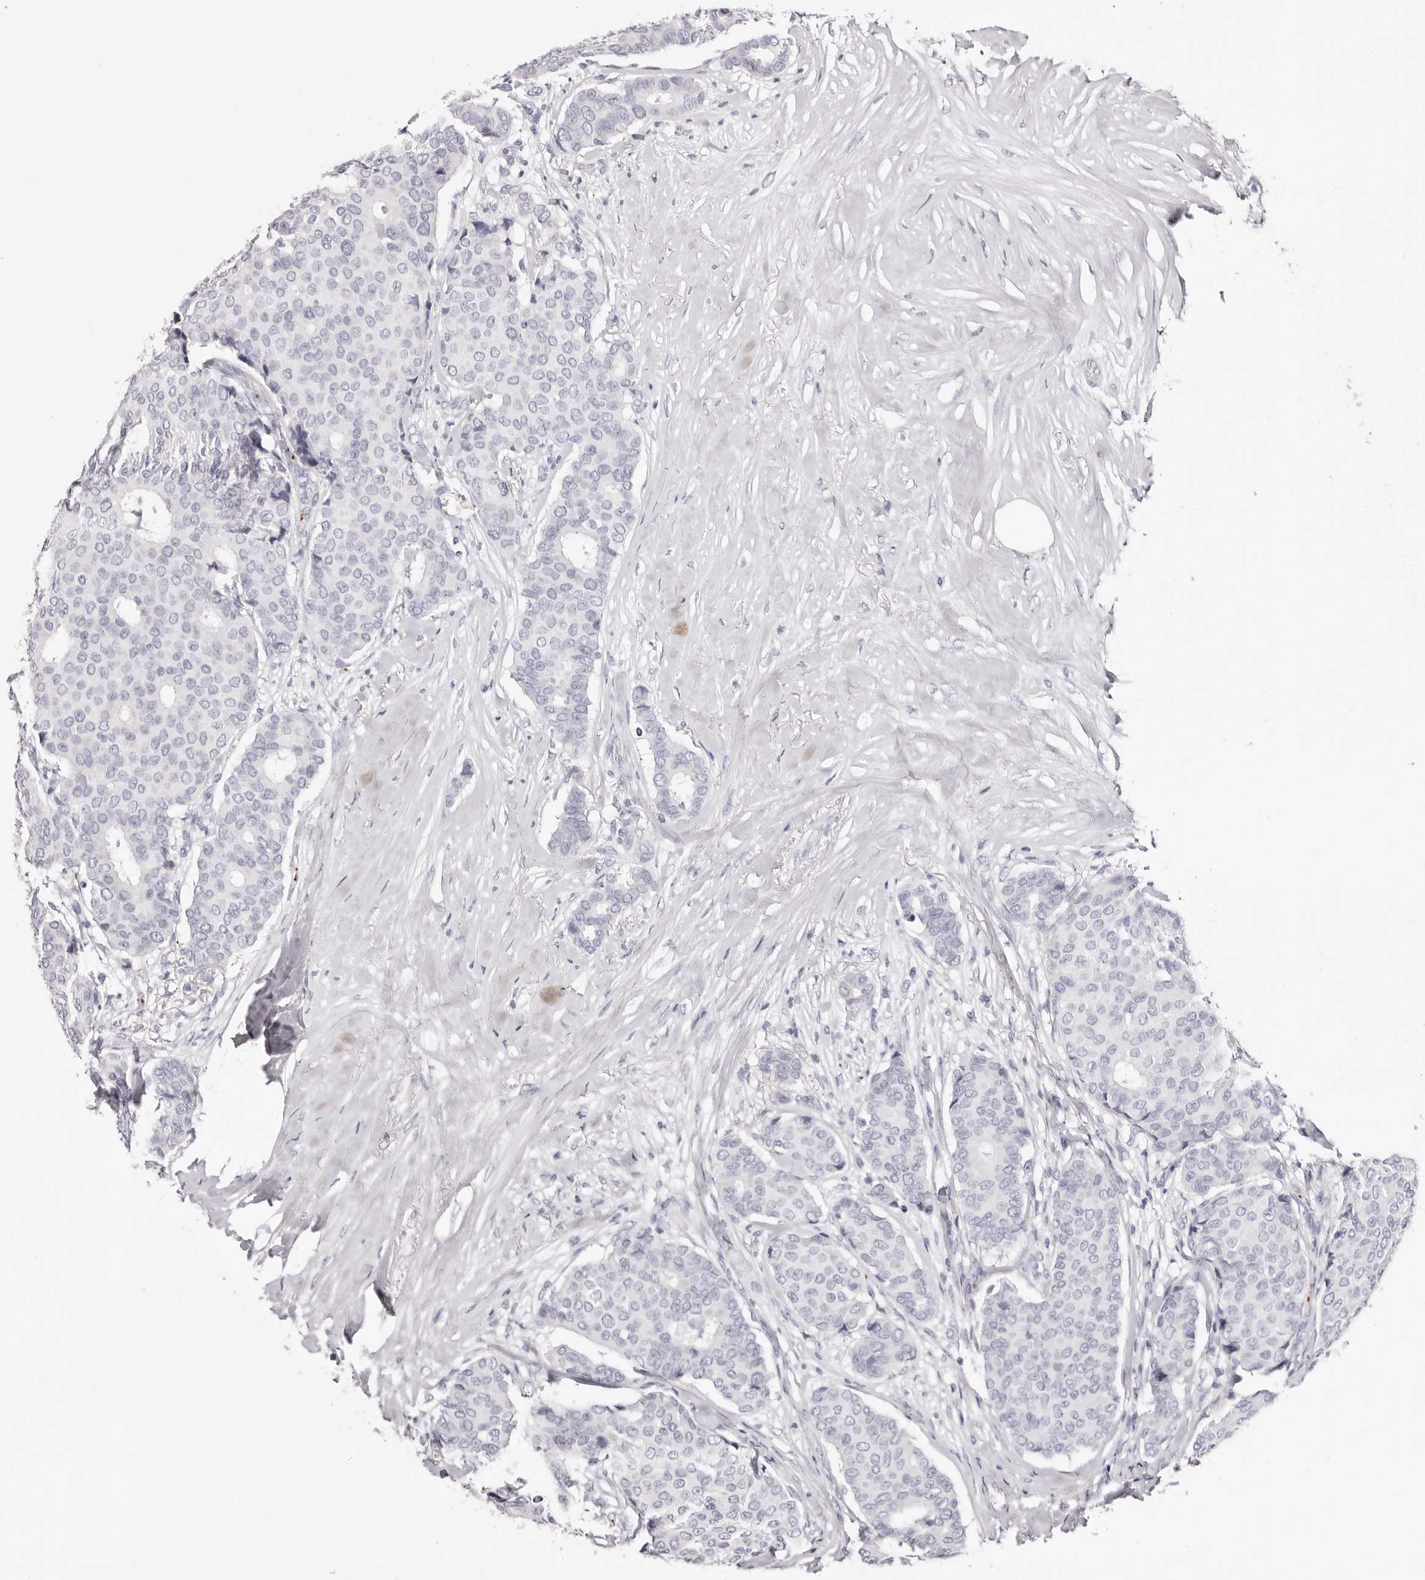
{"staining": {"intensity": "negative", "quantity": "none", "location": "none"}, "tissue": "breast cancer", "cell_type": "Tumor cells", "image_type": "cancer", "snomed": [{"axis": "morphology", "description": "Duct carcinoma"}, {"axis": "topography", "description": "Breast"}], "caption": "The micrograph displays no staining of tumor cells in breast cancer (infiltrating ductal carcinoma).", "gene": "PF4", "patient": {"sex": "female", "age": 75}}